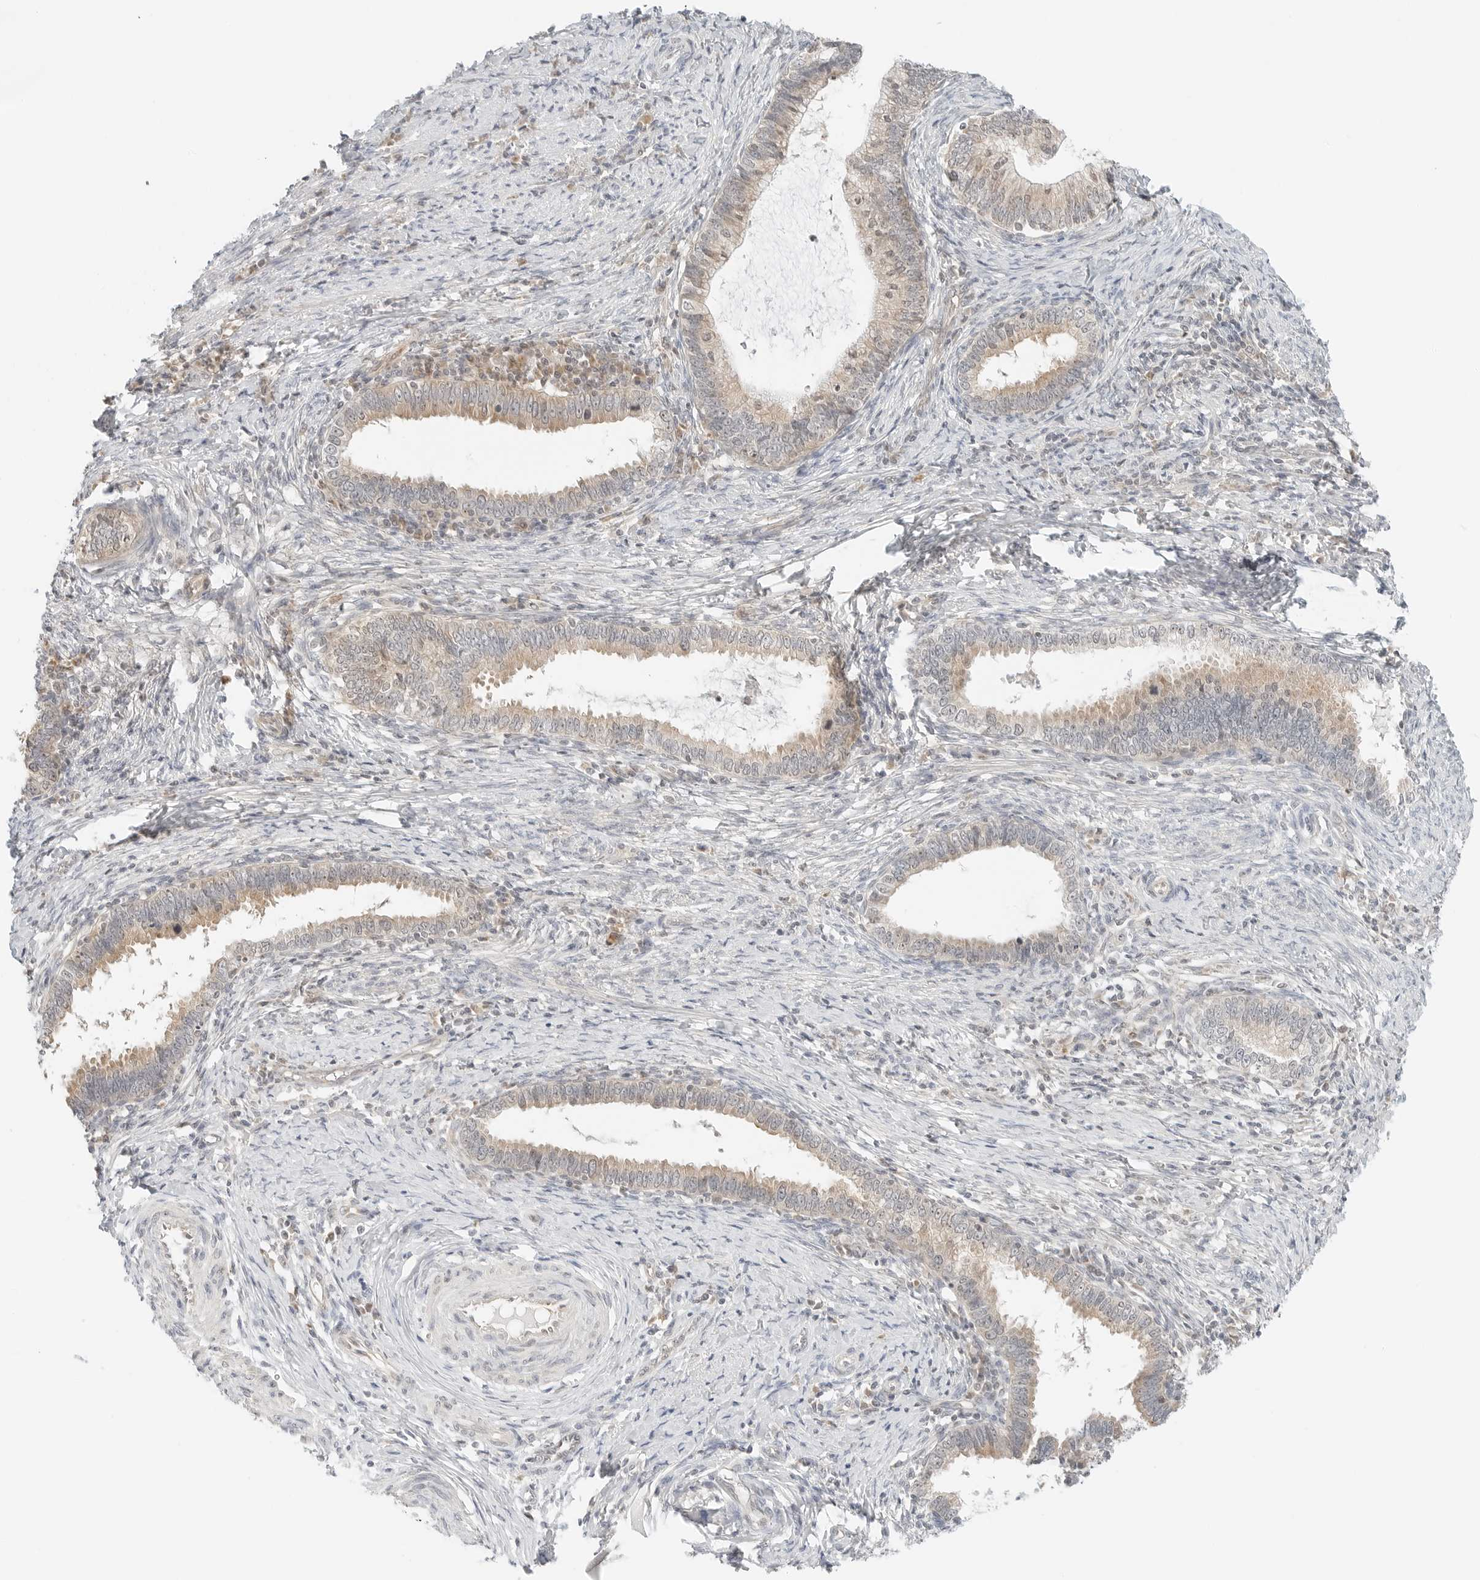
{"staining": {"intensity": "weak", "quantity": "25%-75%", "location": "cytoplasmic/membranous"}, "tissue": "cervical cancer", "cell_type": "Tumor cells", "image_type": "cancer", "snomed": [{"axis": "morphology", "description": "Adenocarcinoma, NOS"}, {"axis": "topography", "description": "Cervix"}], "caption": "Immunohistochemical staining of adenocarcinoma (cervical) exhibits weak cytoplasmic/membranous protein staining in about 25%-75% of tumor cells.", "gene": "IQCC", "patient": {"sex": "female", "age": 36}}